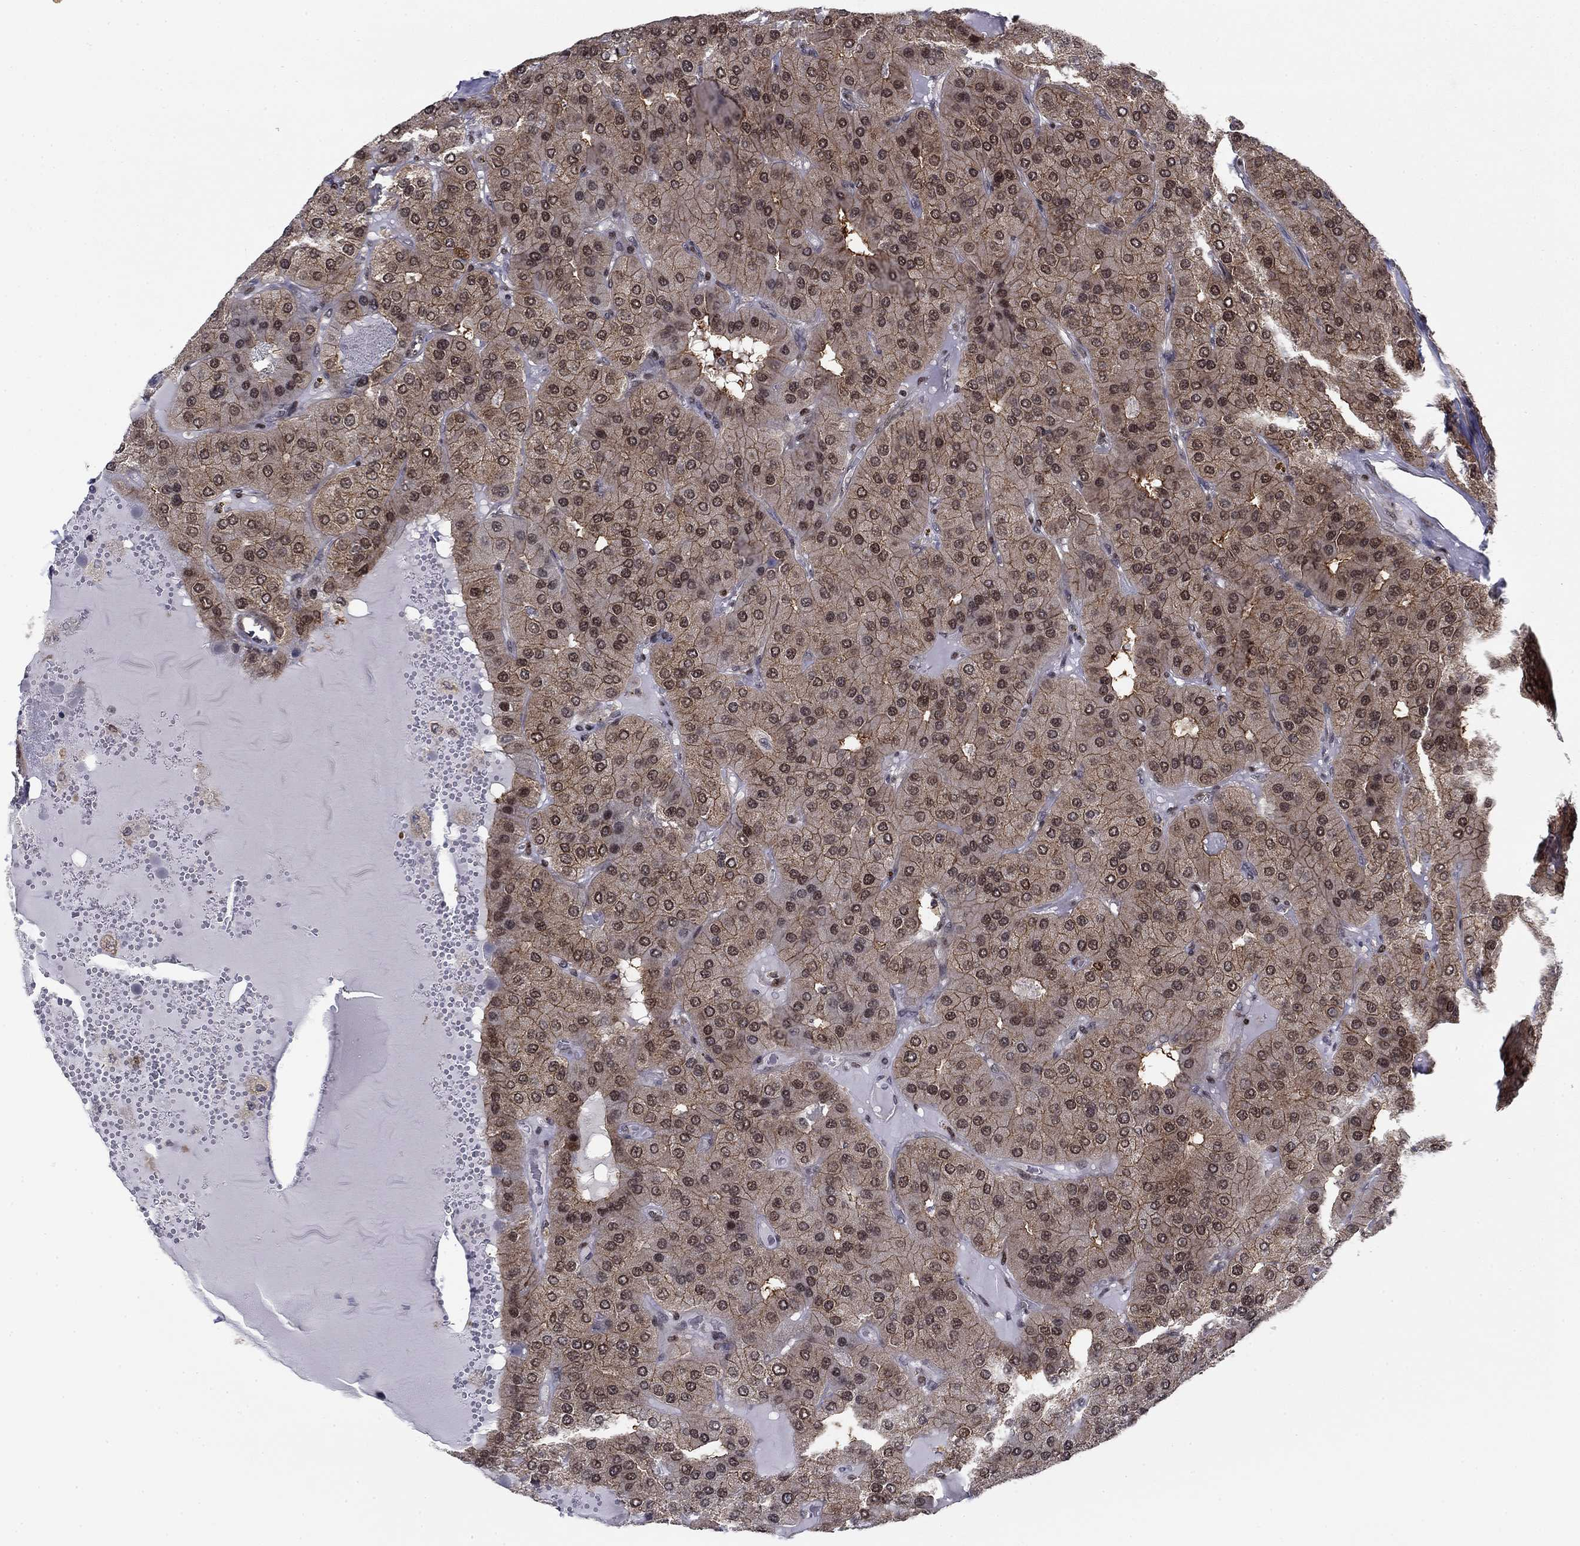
{"staining": {"intensity": "moderate", "quantity": "<25%", "location": "cytoplasmic/membranous,nuclear"}, "tissue": "parathyroid gland", "cell_type": "Glandular cells", "image_type": "normal", "snomed": [{"axis": "morphology", "description": "Normal tissue, NOS"}, {"axis": "morphology", "description": "Adenoma, NOS"}, {"axis": "topography", "description": "Parathyroid gland"}], "caption": "IHC micrograph of normal parathyroid gland: human parathyroid gland stained using immunohistochemistry (IHC) exhibits low levels of moderate protein expression localized specifically in the cytoplasmic/membranous,nuclear of glandular cells, appearing as a cytoplasmic/membranous,nuclear brown color.", "gene": "FKBP4", "patient": {"sex": "female", "age": 86}}